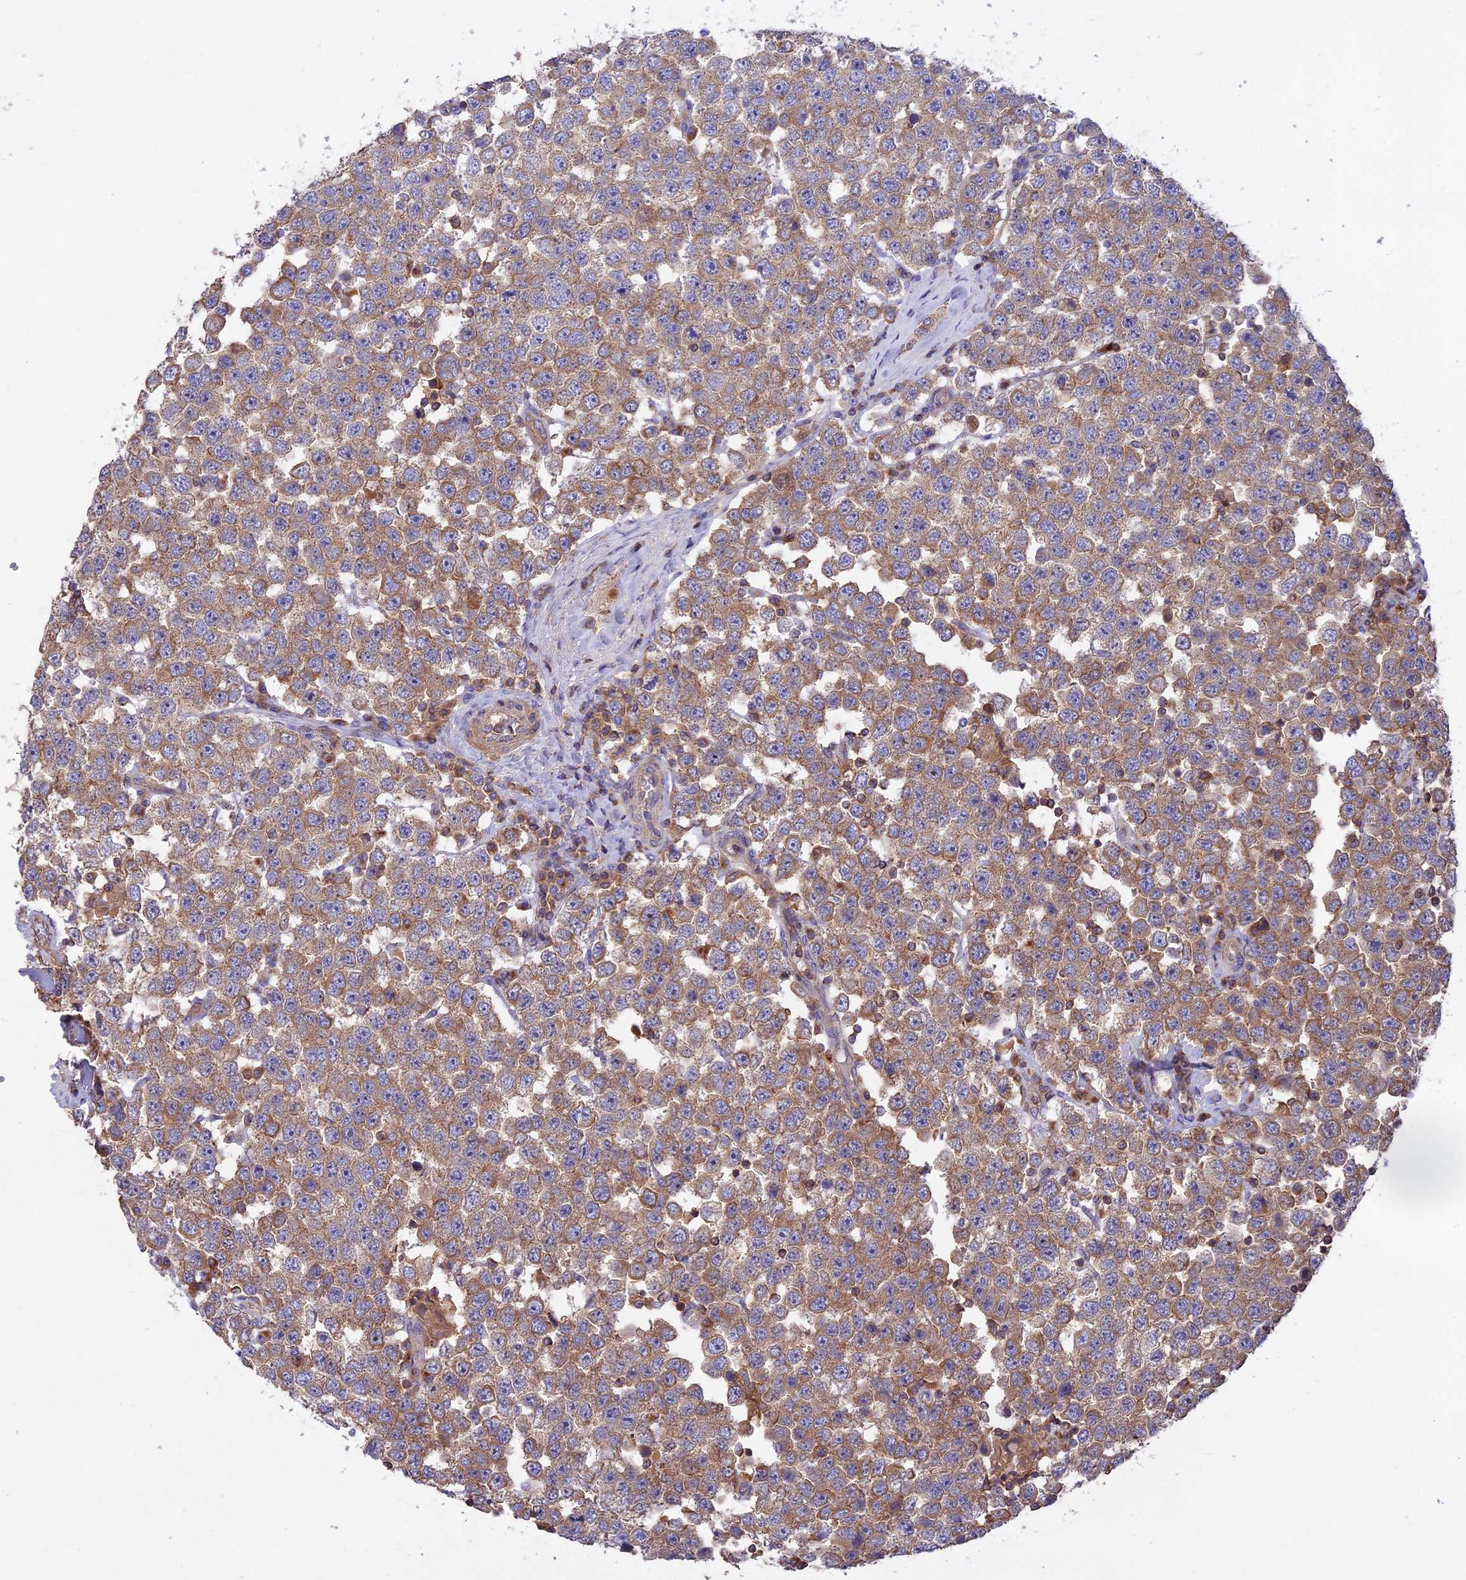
{"staining": {"intensity": "moderate", "quantity": ">75%", "location": "cytoplasmic/membranous"}, "tissue": "testis cancer", "cell_type": "Tumor cells", "image_type": "cancer", "snomed": [{"axis": "morphology", "description": "Seminoma, NOS"}, {"axis": "topography", "description": "Testis"}], "caption": "Immunohistochemical staining of human seminoma (testis) exhibits medium levels of moderate cytoplasmic/membranous expression in approximately >75% of tumor cells.", "gene": "NUDT8", "patient": {"sex": "male", "age": 28}}